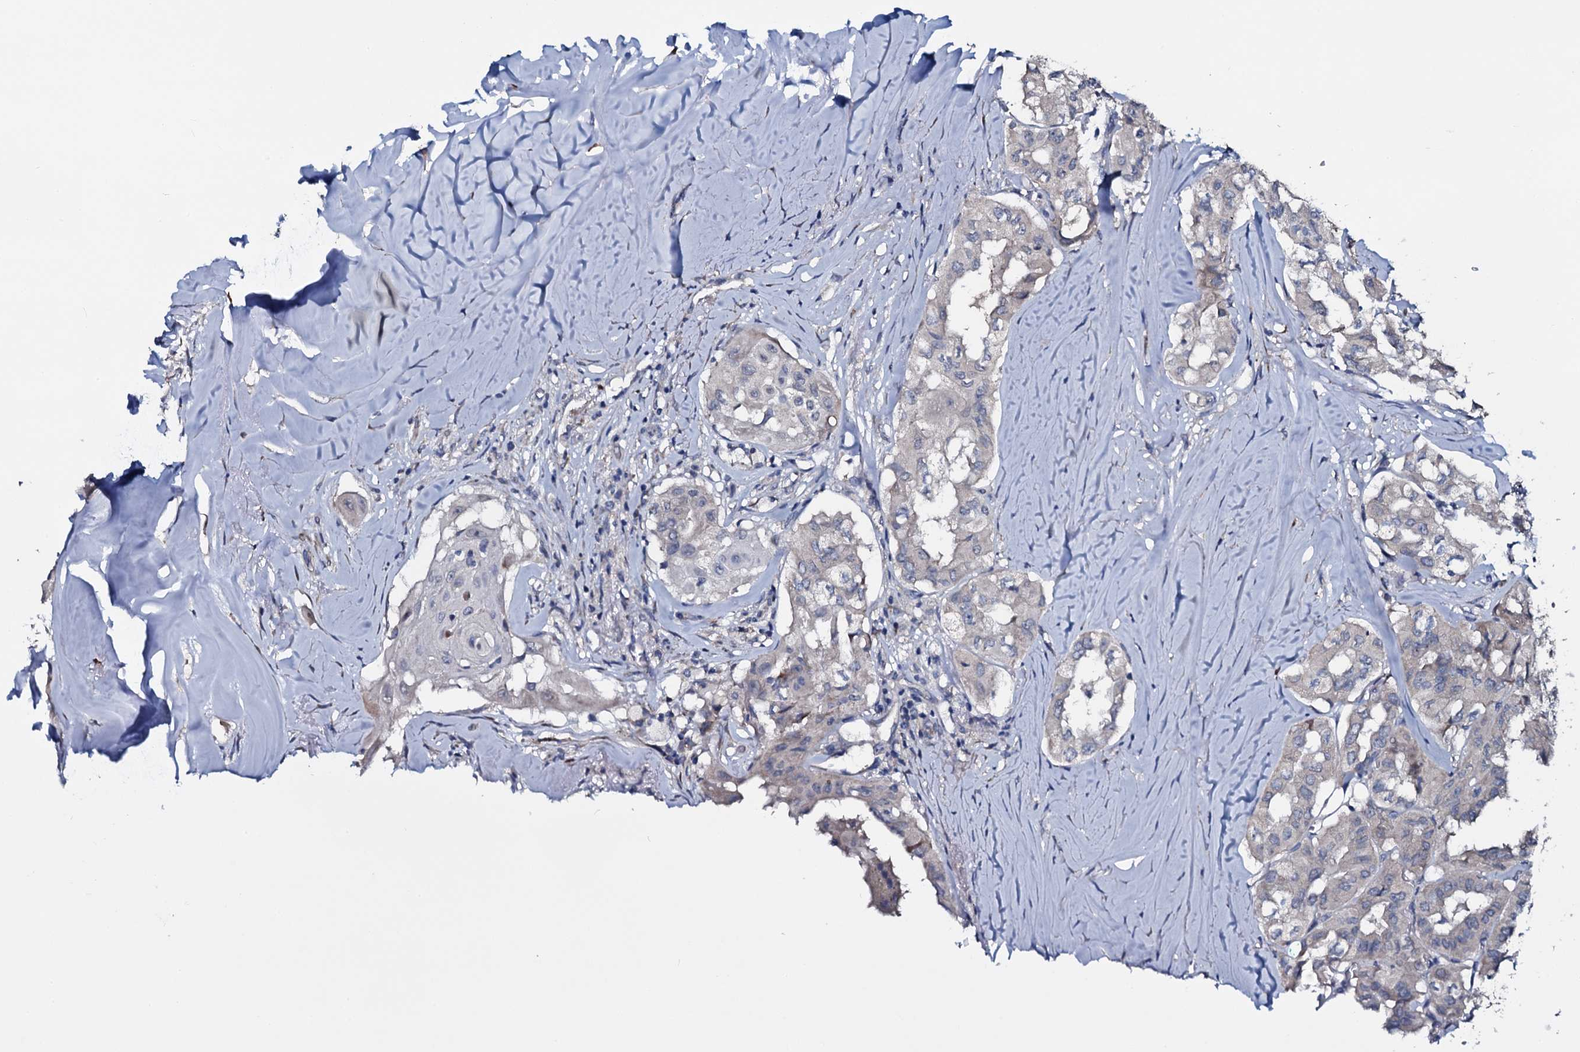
{"staining": {"intensity": "negative", "quantity": "none", "location": "none"}, "tissue": "thyroid cancer", "cell_type": "Tumor cells", "image_type": "cancer", "snomed": [{"axis": "morphology", "description": "Papillary adenocarcinoma, NOS"}, {"axis": "topography", "description": "Thyroid gland"}], "caption": "IHC image of neoplastic tissue: human thyroid cancer (papillary adenocarcinoma) stained with DAB (3,3'-diaminobenzidine) reveals no significant protein positivity in tumor cells. (DAB (3,3'-diaminobenzidine) immunohistochemistry (IHC) with hematoxylin counter stain).", "gene": "IL12B", "patient": {"sex": "female", "age": 59}}